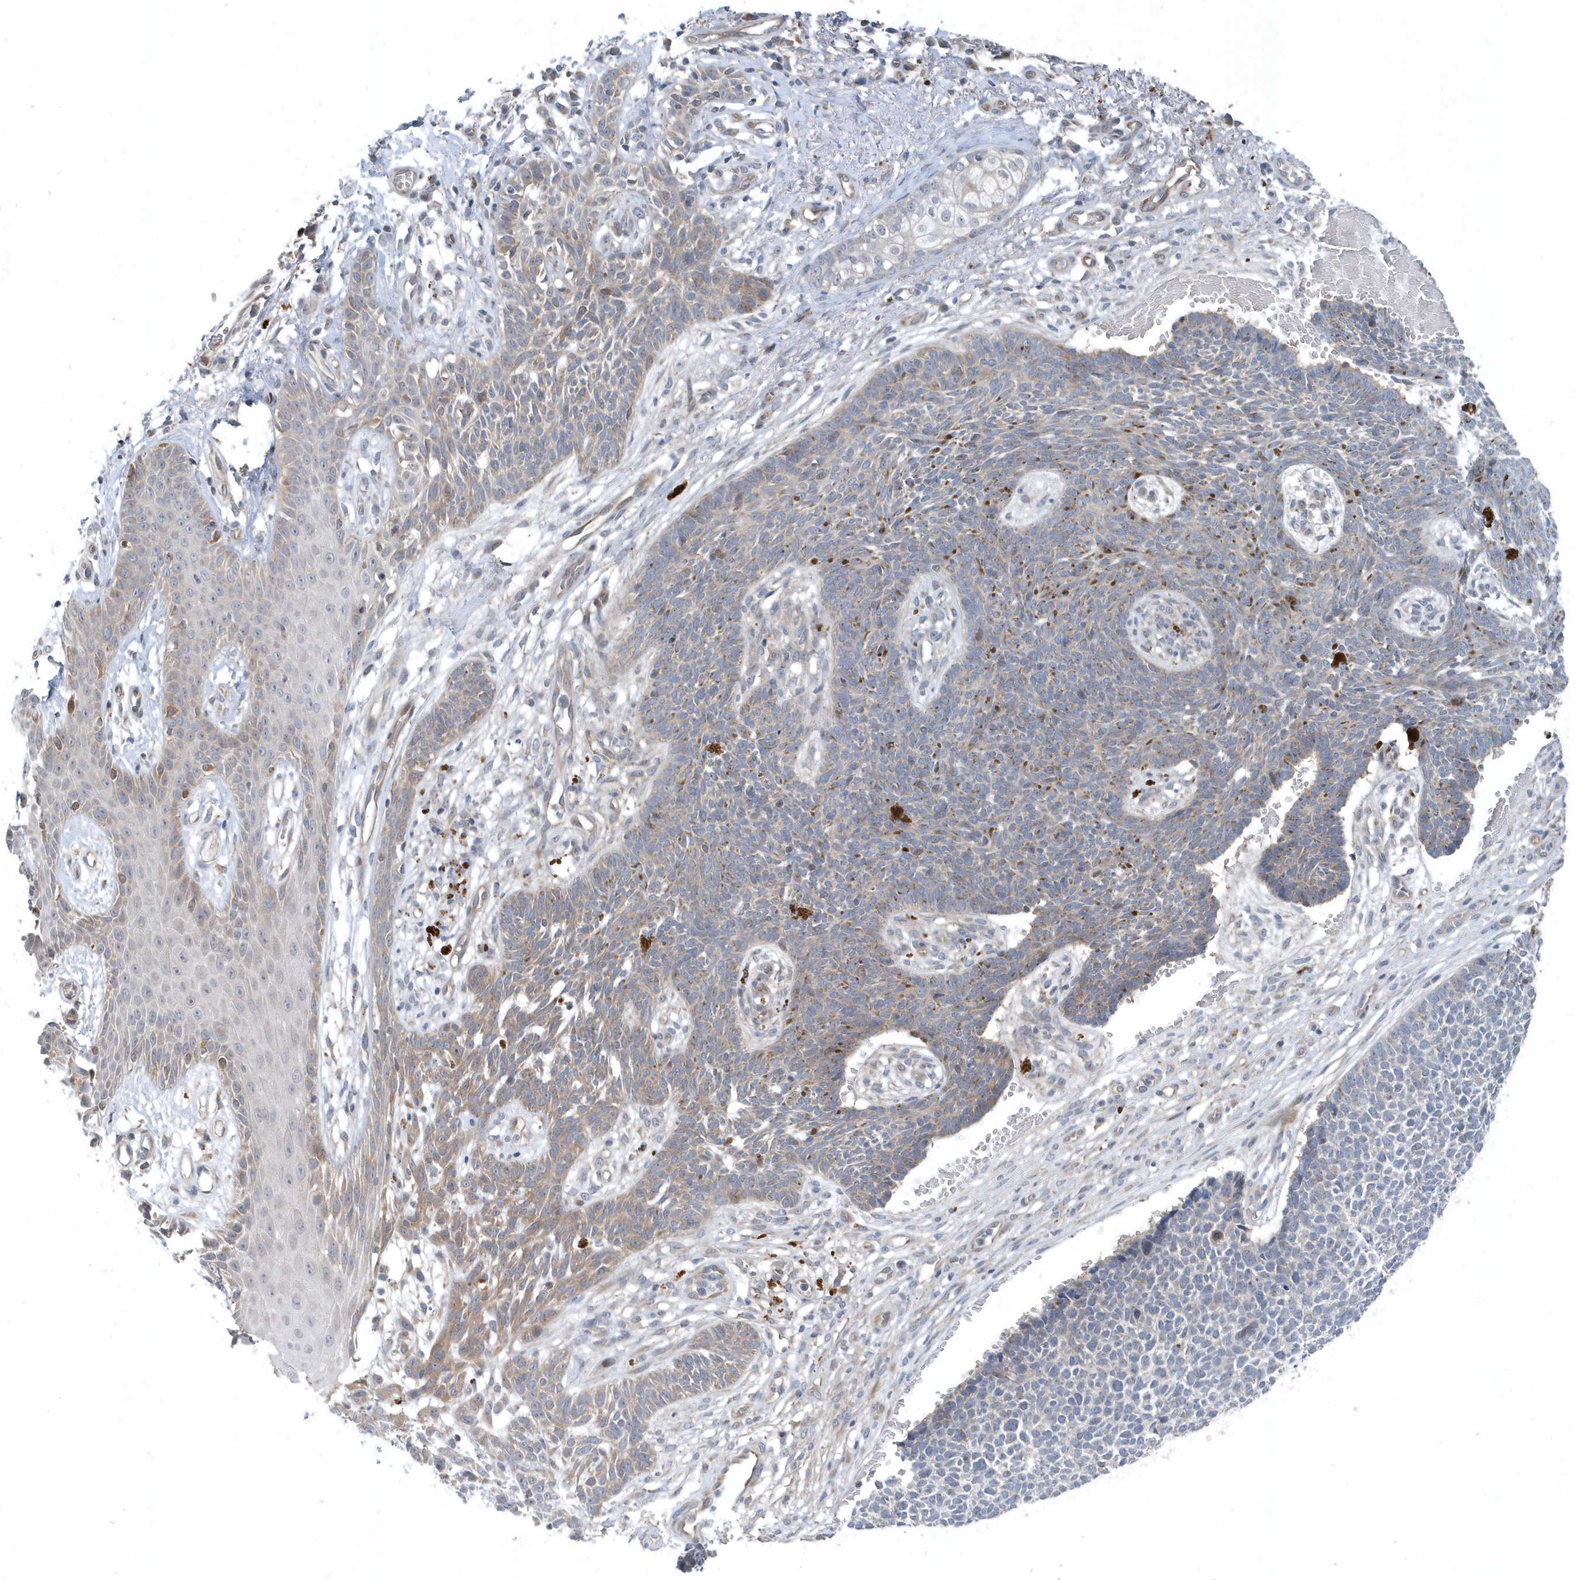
{"staining": {"intensity": "weak", "quantity": "<25%", "location": "cytoplasmic/membranous"}, "tissue": "skin cancer", "cell_type": "Tumor cells", "image_type": "cancer", "snomed": [{"axis": "morphology", "description": "Basal cell carcinoma"}, {"axis": "topography", "description": "Skin"}], "caption": "There is no significant positivity in tumor cells of skin cancer.", "gene": "MCC", "patient": {"sex": "female", "age": 84}}